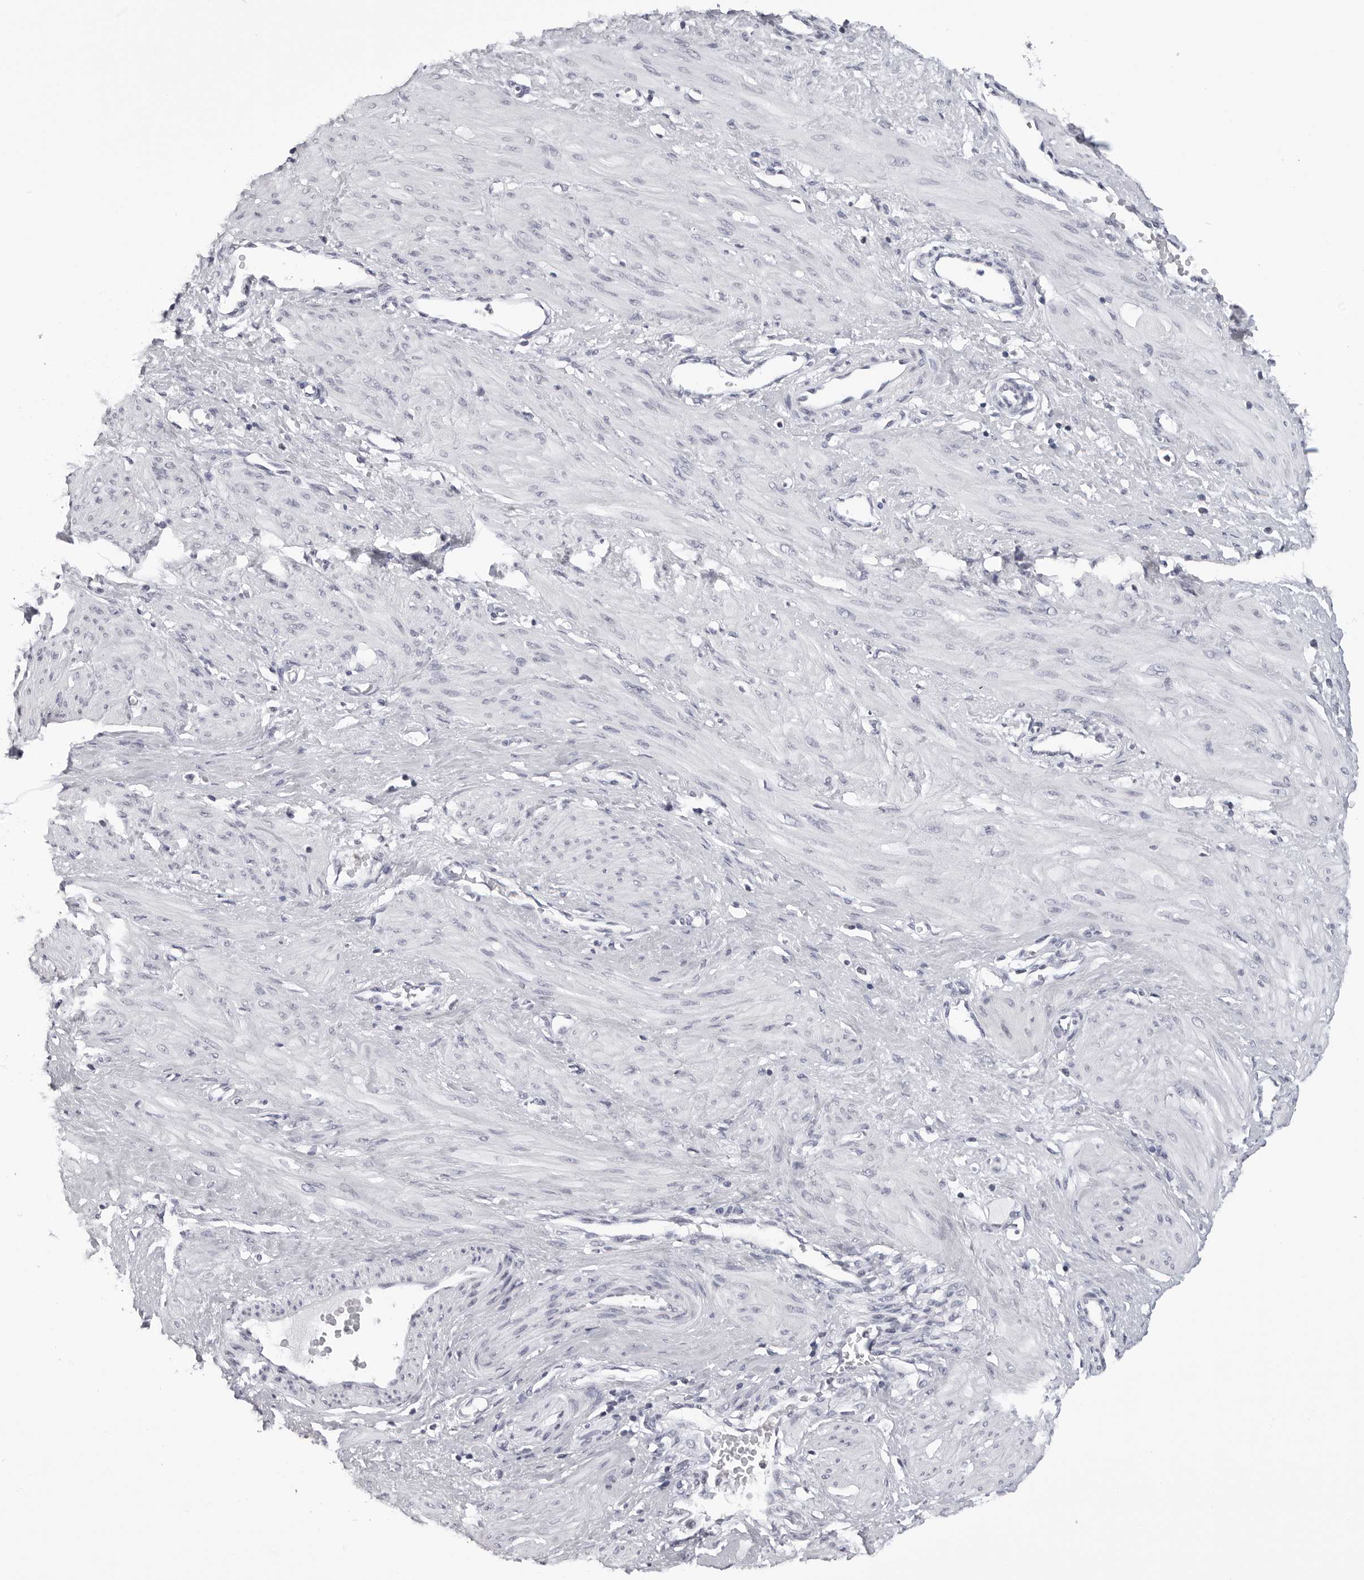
{"staining": {"intensity": "negative", "quantity": "none", "location": "none"}, "tissue": "smooth muscle", "cell_type": "Smooth muscle cells", "image_type": "normal", "snomed": [{"axis": "morphology", "description": "Normal tissue, NOS"}, {"axis": "topography", "description": "Endometrium"}], "caption": "Photomicrograph shows no significant protein staining in smooth muscle cells of unremarkable smooth muscle.", "gene": "SF3B4", "patient": {"sex": "female", "age": 33}}